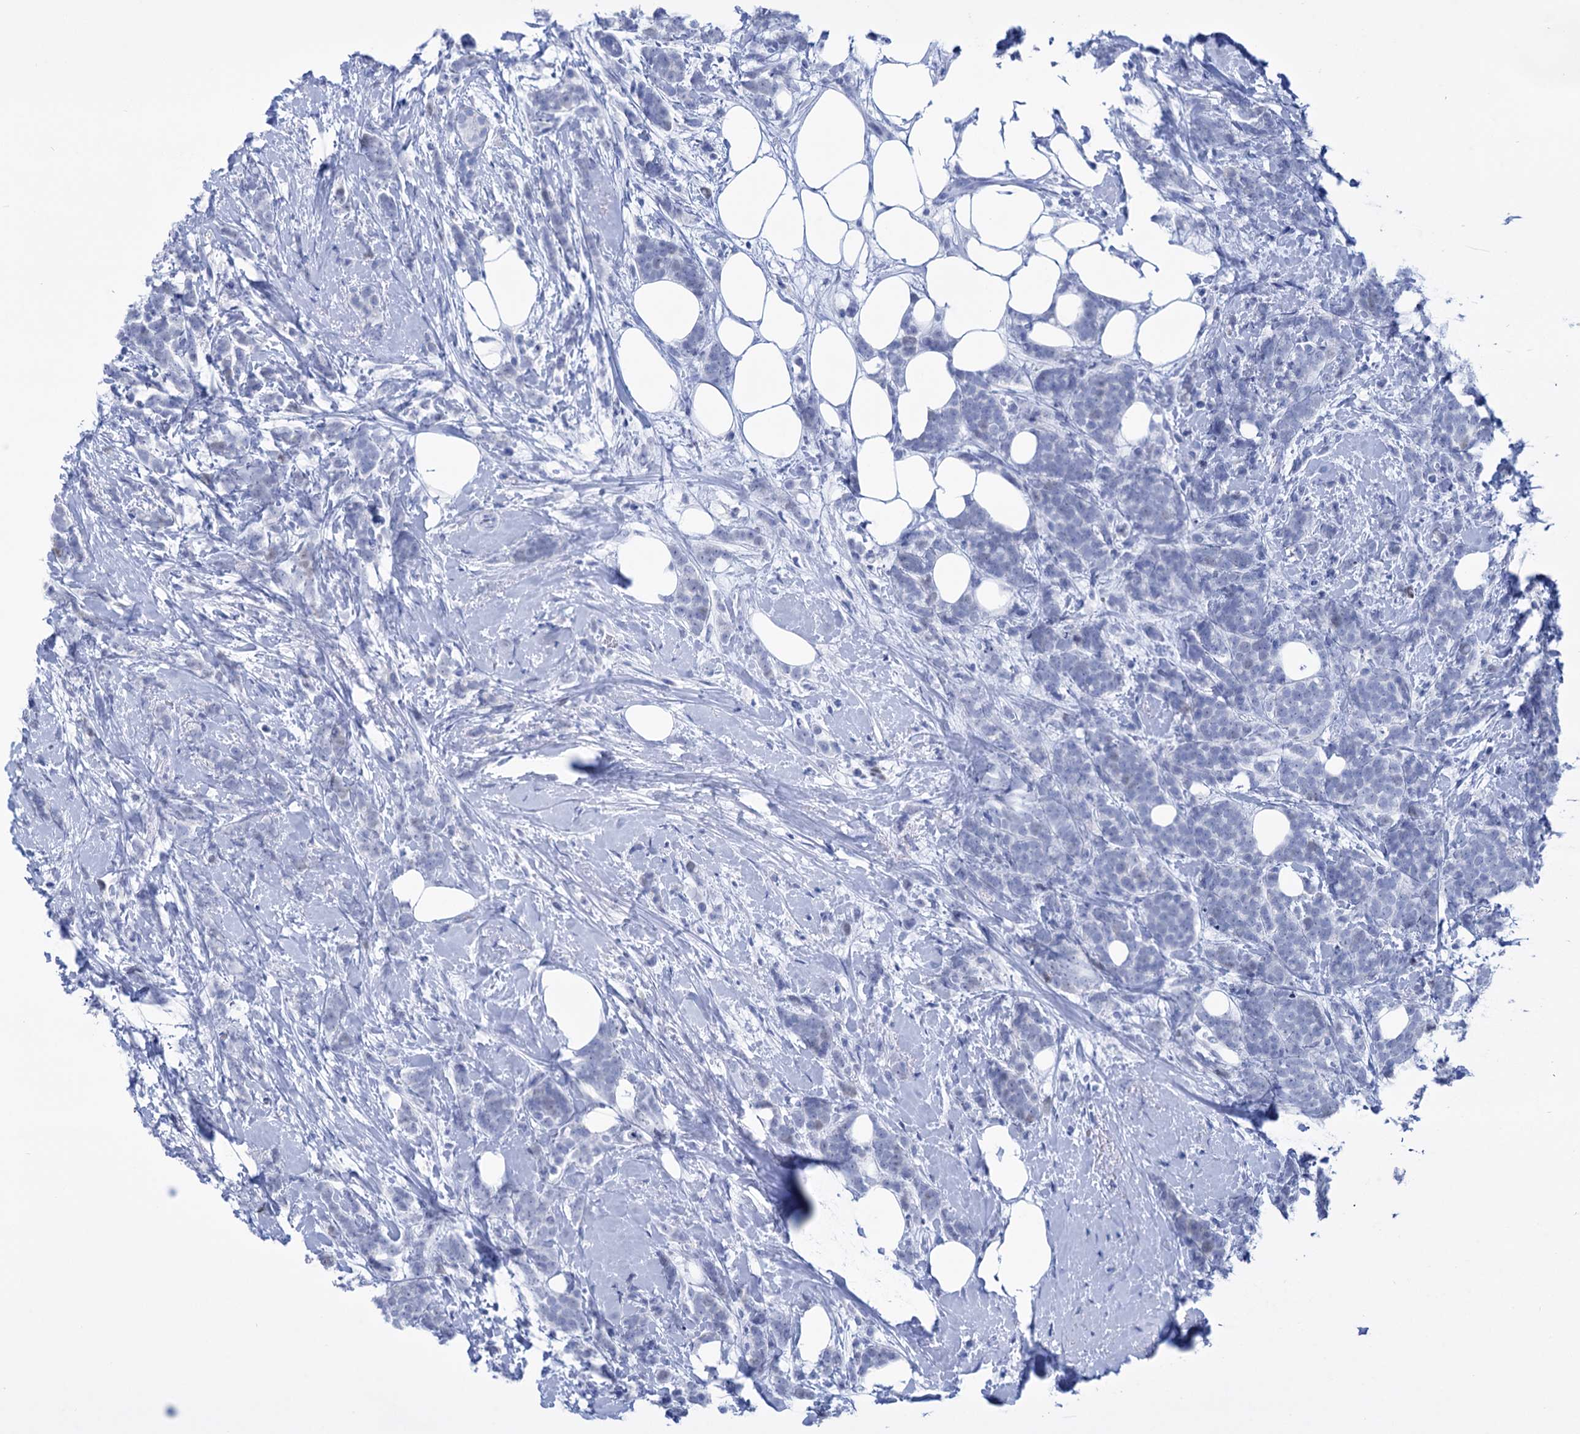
{"staining": {"intensity": "negative", "quantity": "none", "location": "none"}, "tissue": "breast cancer", "cell_type": "Tumor cells", "image_type": "cancer", "snomed": [{"axis": "morphology", "description": "Lobular carcinoma"}, {"axis": "topography", "description": "Breast"}], "caption": "A high-resolution micrograph shows immunohistochemistry staining of breast cancer (lobular carcinoma), which reveals no significant positivity in tumor cells.", "gene": "FBXW12", "patient": {"sex": "female", "age": 58}}